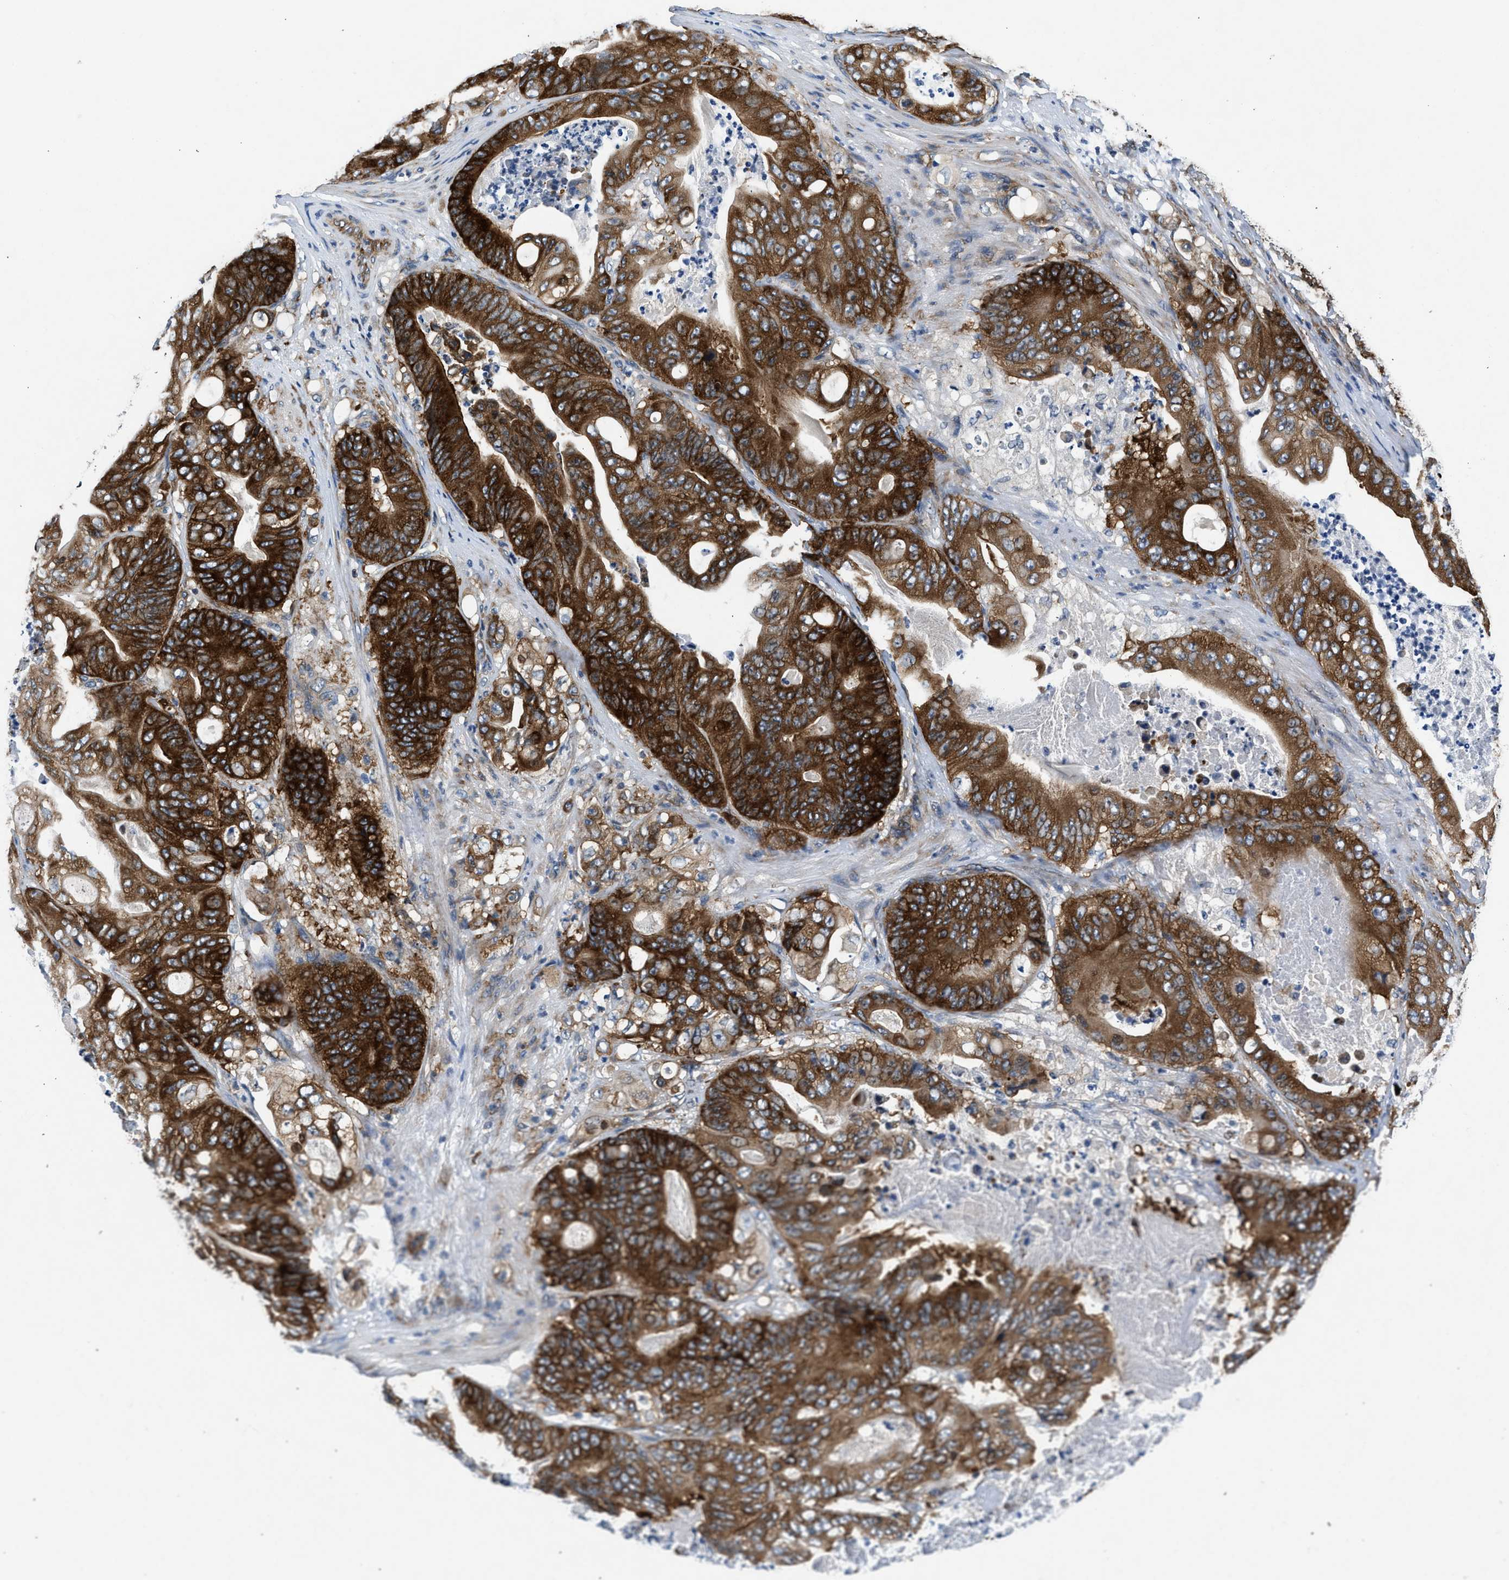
{"staining": {"intensity": "strong", "quantity": ">75%", "location": "cytoplasmic/membranous"}, "tissue": "stomach cancer", "cell_type": "Tumor cells", "image_type": "cancer", "snomed": [{"axis": "morphology", "description": "Adenocarcinoma, NOS"}, {"axis": "topography", "description": "Stomach"}], "caption": "This photomicrograph demonstrates stomach cancer (adenocarcinoma) stained with immunohistochemistry (IHC) to label a protein in brown. The cytoplasmic/membranous of tumor cells show strong positivity for the protein. Nuclei are counter-stained blue.", "gene": "PA2G4", "patient": {"sex": "female", "age": 73}}